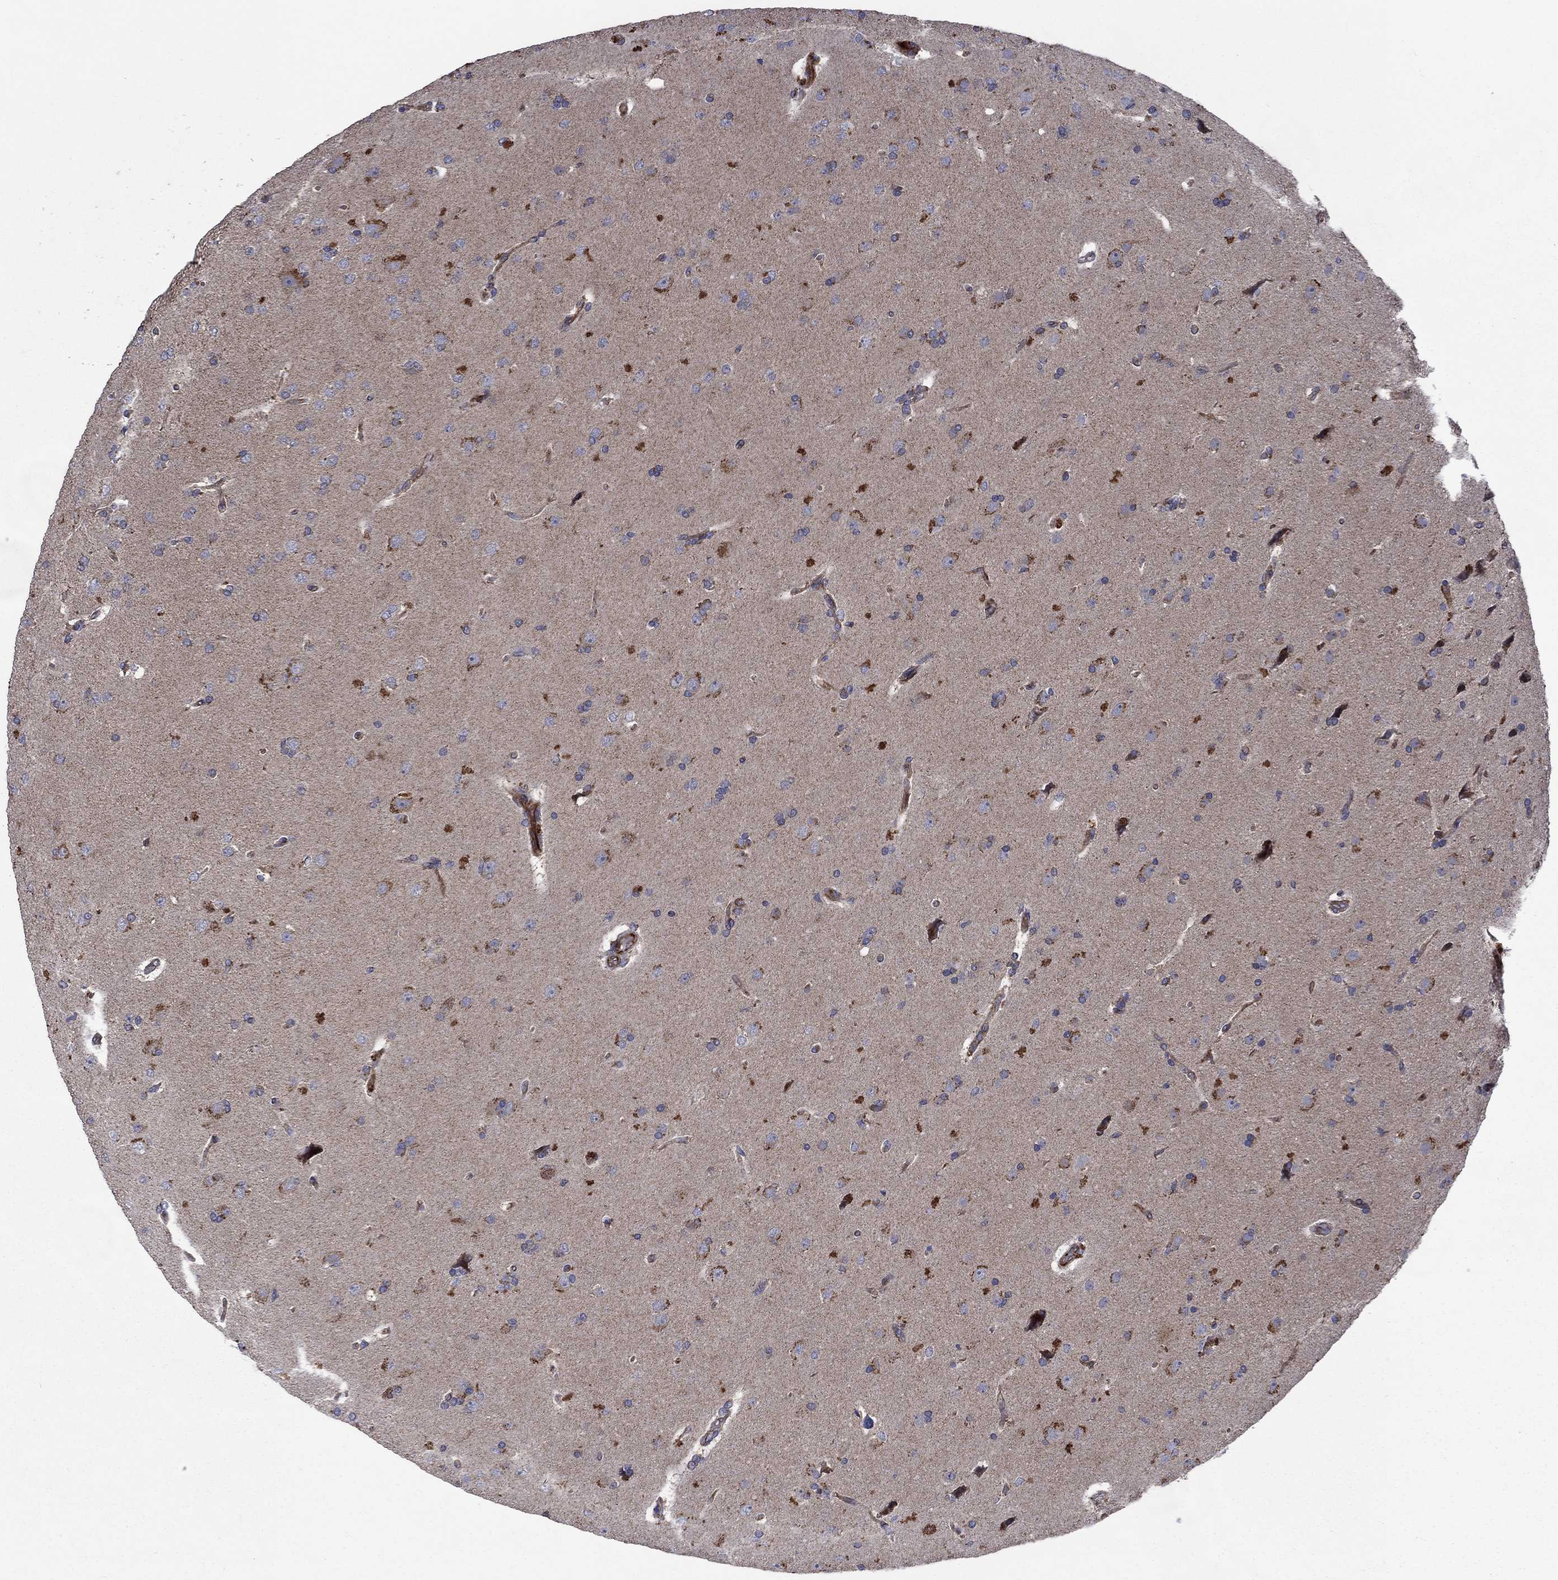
{"staining": {"intensity": "strong", "quantity": "25%-75%", "location": "cytoplasmic/membranous"}, "tissue": "glioma", "cell_type": "Tumor cells", "image_type": "cancer", "snomed": [{"axis": "morphology", "description": "Glioma, malignant, NOS"}, {"axis": "topography", "description": "Cerebral cortex"}], "caption": "Glioma (malignant) was stained to show a protein in brown. There is high levels of strong cytoplasmic/membranous staining in approximately 25%-75% of tumor cells. (brown staining indicates protein expression, while blue staining denotes nuclei).", "gene": "NDUFC1", "patient": {"sex": "male", "age": 58}}